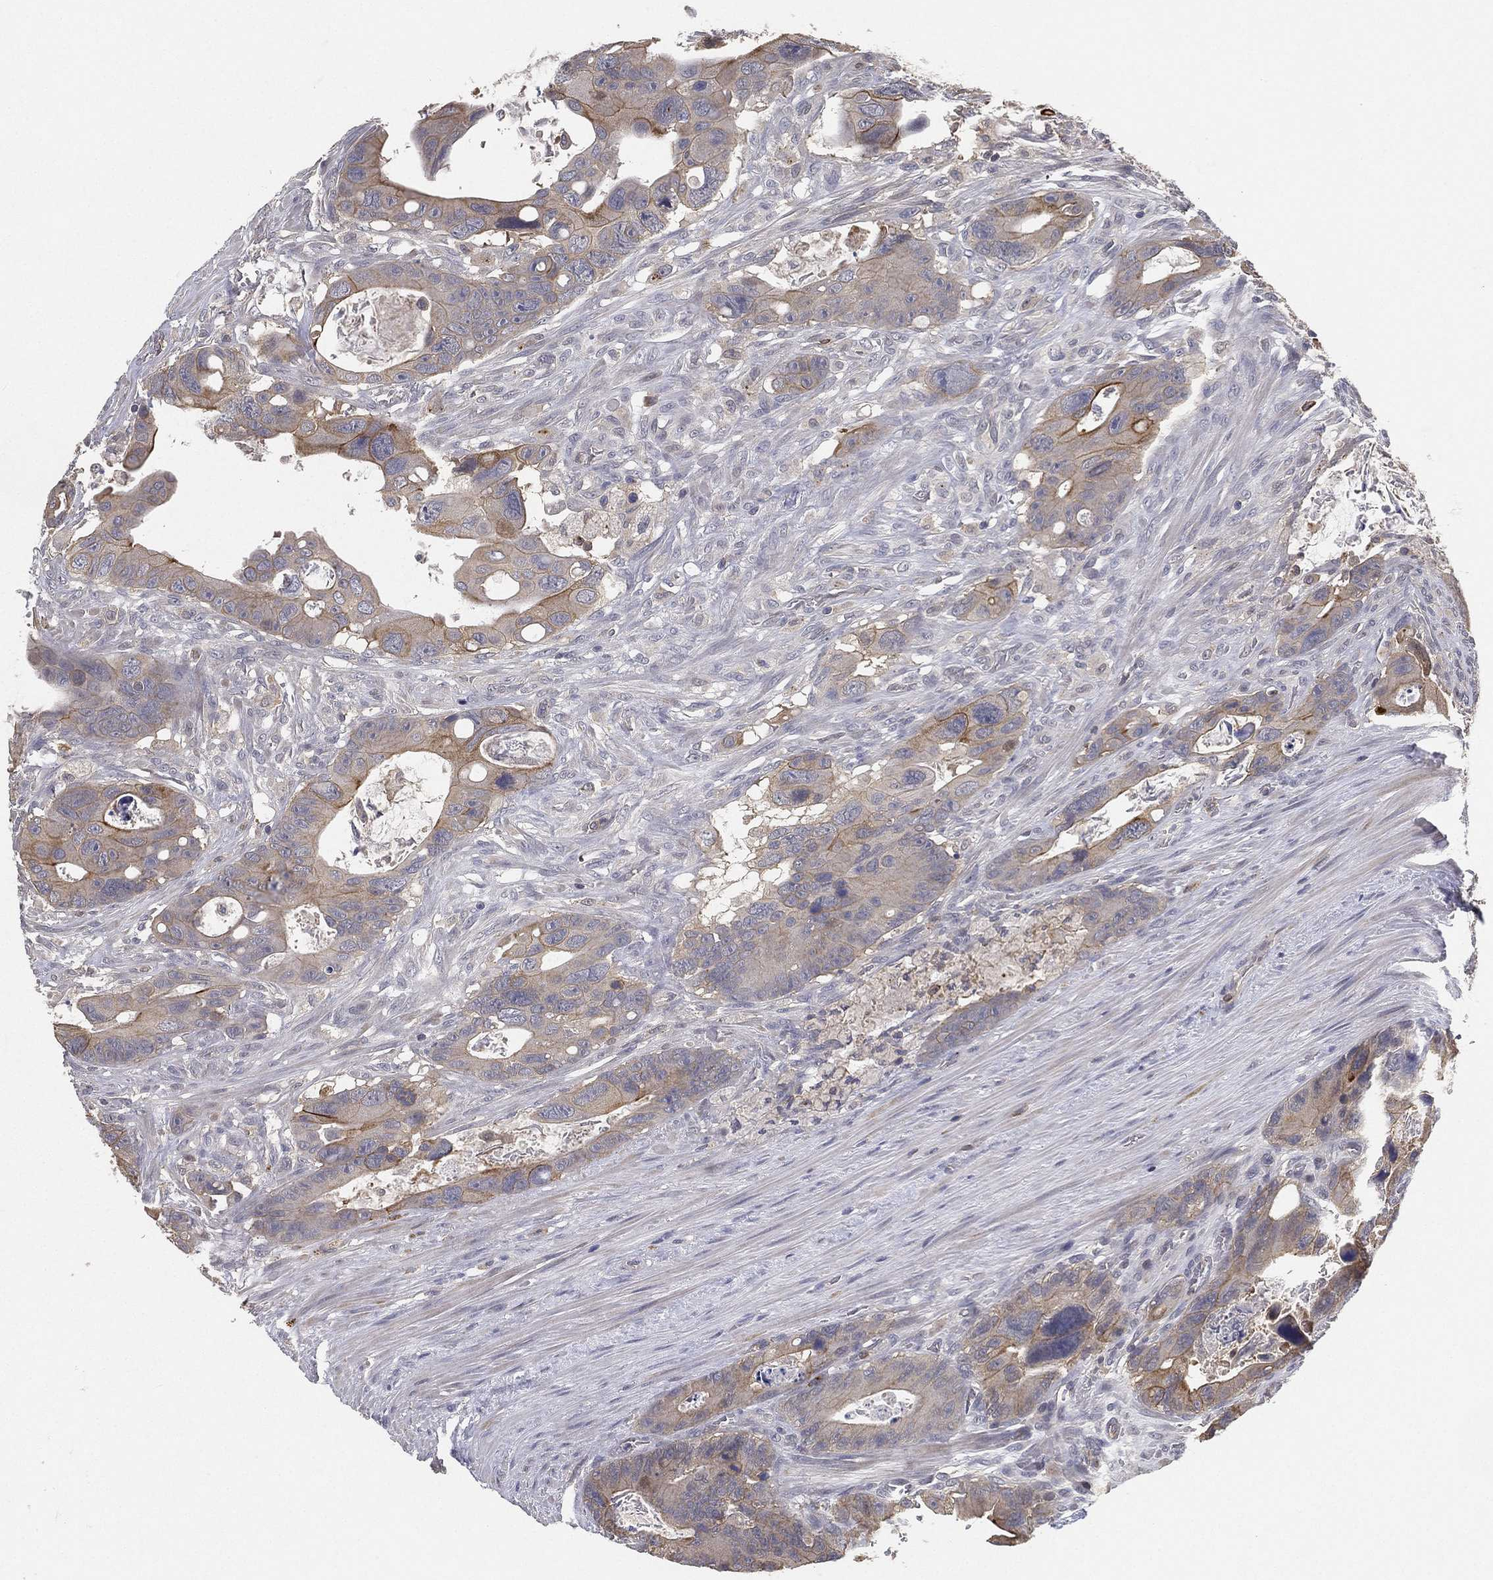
{"staining": {"intensity": "moderate", "quantity": "<25%", "location": "cytoplasmic/membranous"}, "tissue": "colorectal cancer", "cell_type": "Tumor cells", "image_type": "cancer", "snomed": [{"axis": "morphology", "description": "Adenocarcinoma, NOS"}, {"axis": "topography", "description": "Rectum"}], "caption": "Immunohistochemical staining of colorectal cancer displays low levels of moderate cytoplasmic/membranous protein staining in approximately <25% of tumor cells. (Stains: DAB (3,3'-diaminobenzidine) in brown, nuclei in blue, Microscopy: brightfield microscopy at high magnification).", "gene": "CFAP251", "patient": {"sex": "male", "age": 64}}